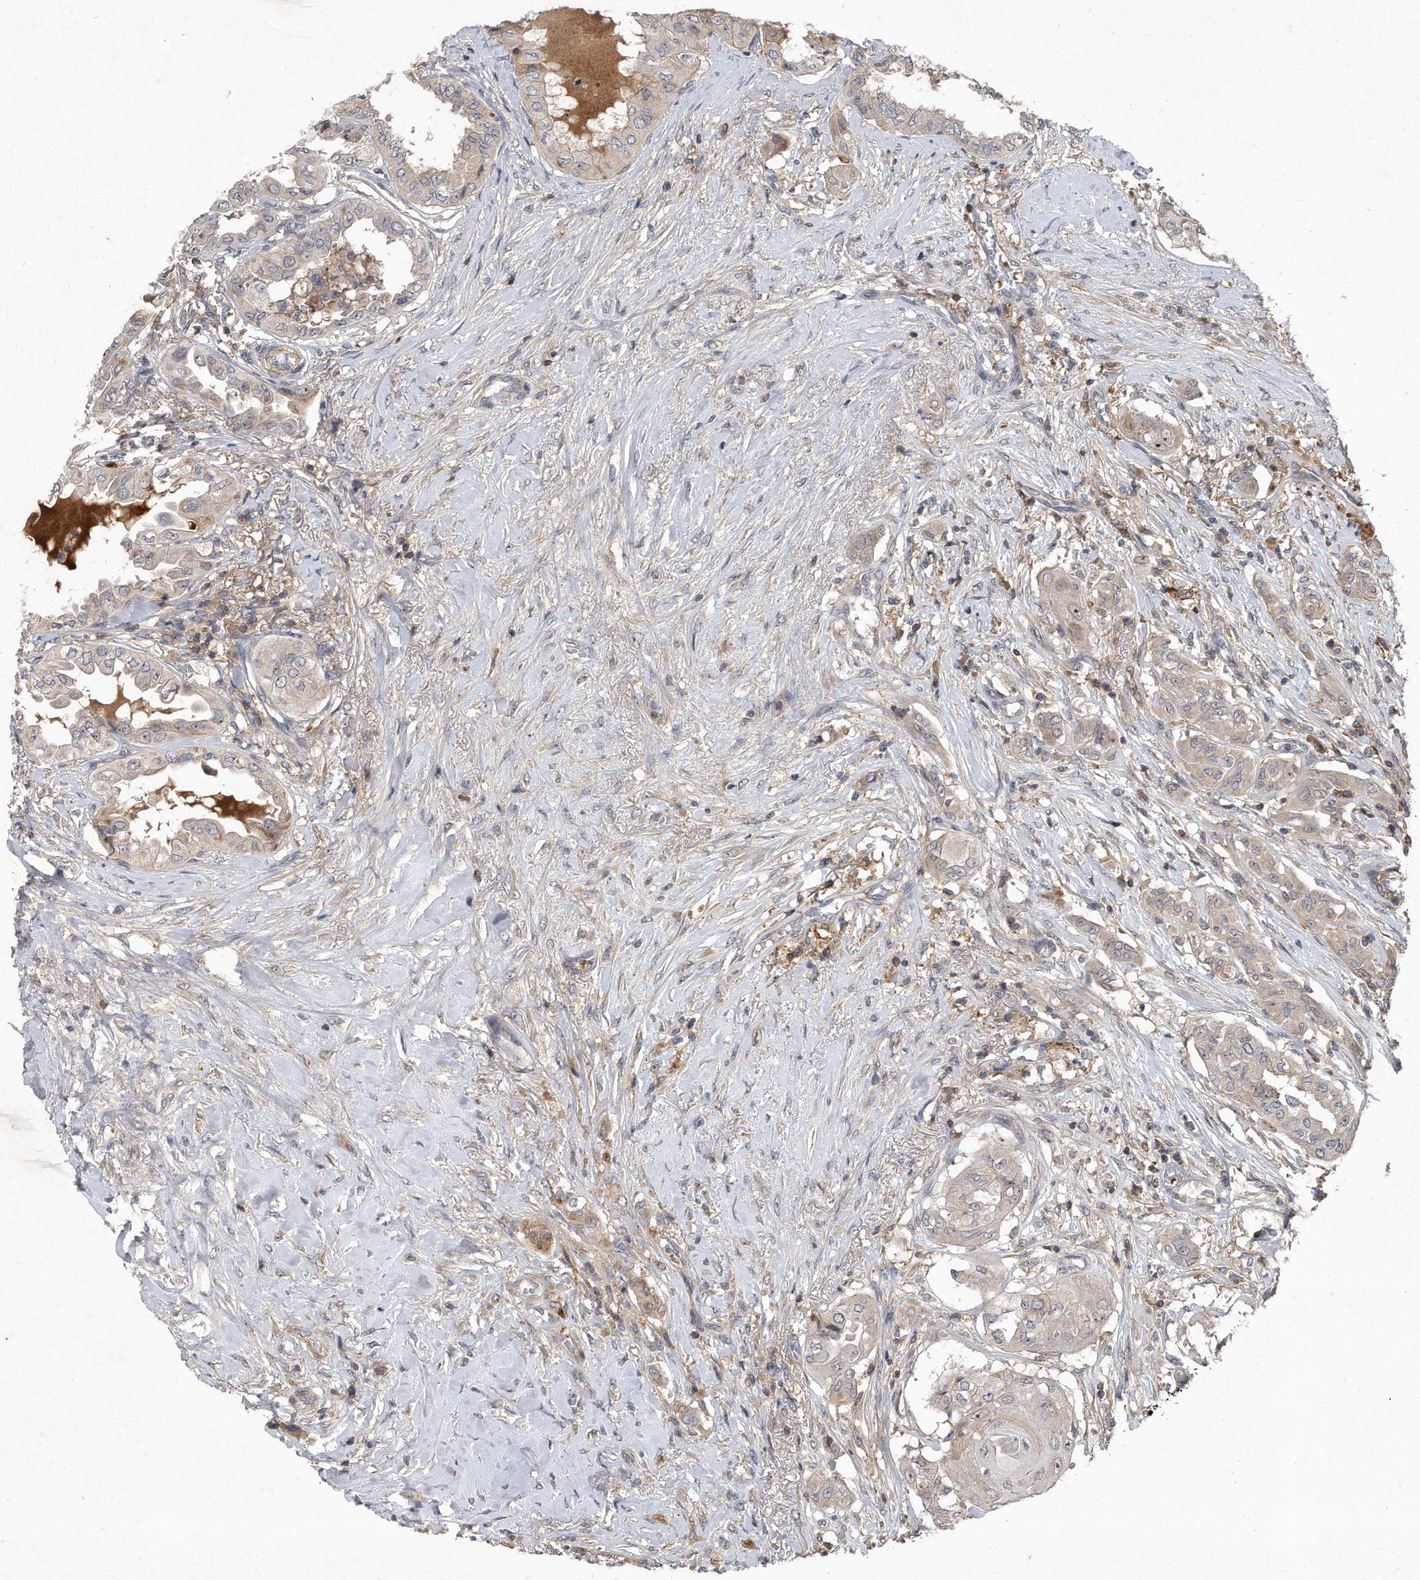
{"staining": {"intensity": "negative", "quantity": "none", "location": "none"}, "tissue": "thyroid cancer", "cell_type": "Tumor cells", "image_type": "cancer", "snomed": [{"axis": "morphology", "description": "Papillary adenocarcinoma, NOS"}, {"axis": "topography", "description": "Thyroid gland"}], "caption": "IHC photomicrograph of neoplastic tissue: thyroid cancer (papillary adenocarcinoma) stained with DAB (3,3'-diaminobenzidine) demonstrates no significant protein positivity in tumor cells. (DAB (3,3'-diaminobenzidine) IHC visualized using brightfield microscopy, high magnification).", "gene": "PGBD2", "patient": {"sex": "female", "age": 59}}